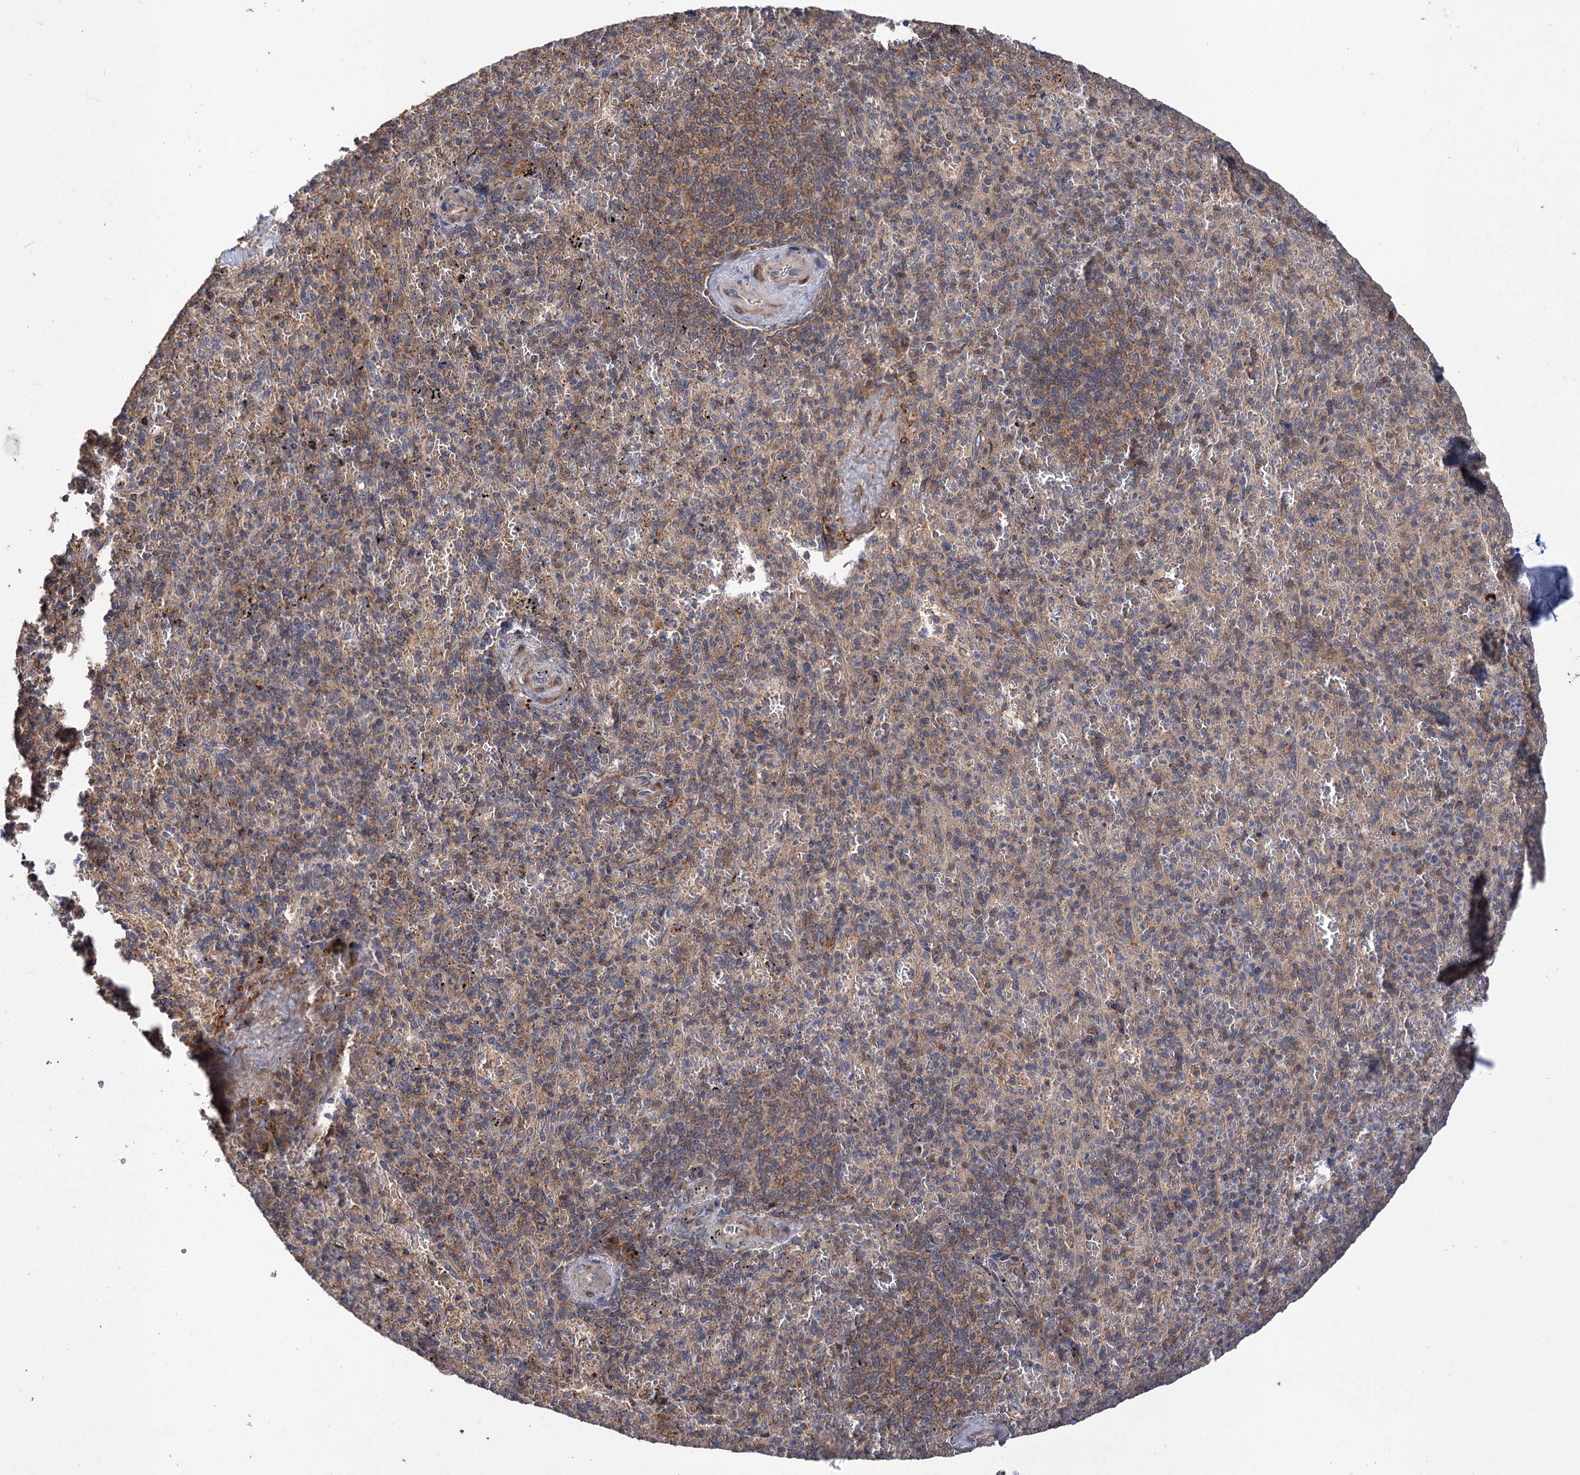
{"staining": {"intensity": "moderate", "quantity": "25%-75%", "location": "cytoplasmic/membranous"}, "tissue": "spleen", "cell_type": "Cells in red pulp", "image_type": "normal", "snomed": [{"axis": "morphology", "description": "Normal tissue, NOS"}, {"axis": "topography", "description": "Spleen"}], "caption": "Protein staining of benign spleen exhibits moderate cytoplasmic/membranous staining in approximately 25%-75% of cells in red pulp.", "gene": "FBXW8", "patient": {"sex": "male", "age": 82}}